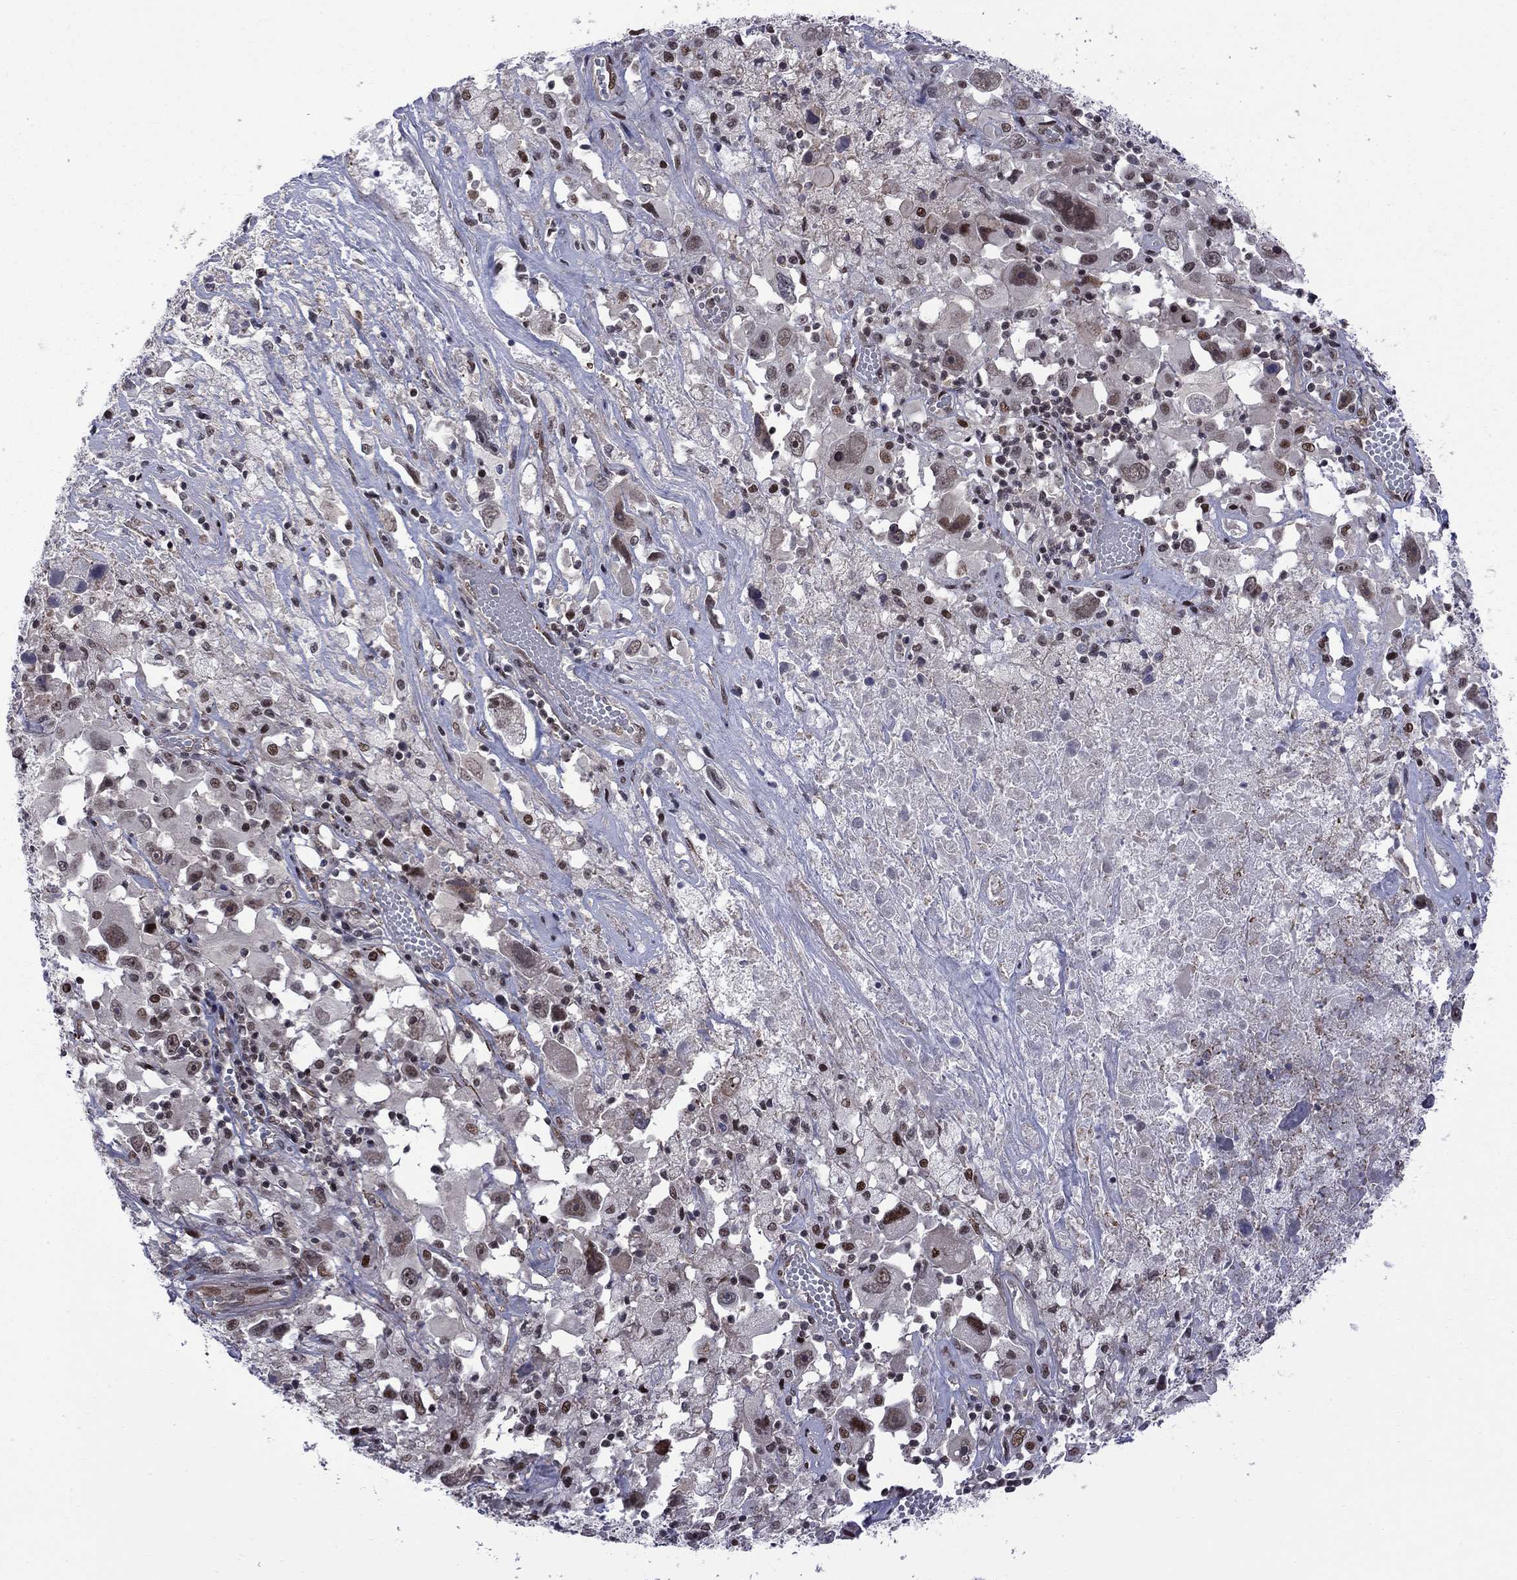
{"staining": {"intensity": "strong", "quantity": "<25%", "location": "nuclear"}, "tissue": "melanoma", "cell_type": "Tumor cells", "image_type": "cancer", "snomed": [{"axis": "morphology", "description": "Malignant melanoma, Metastatic site"}, {"axis": "topography", "description": "Soft tissue"}], "caption": "High-magnification brightfield microscopy of malignant melanoma (metastatic site) stained with DAB (3,3'-diaminobenzidine) (brown) and counterstained with hematoxylin (blue). tumor cells exhibit strong nuclear staining is seen in about<25% of cells.", "gene": "BRF1", "patient": {"sex": "male", "age": 50}}